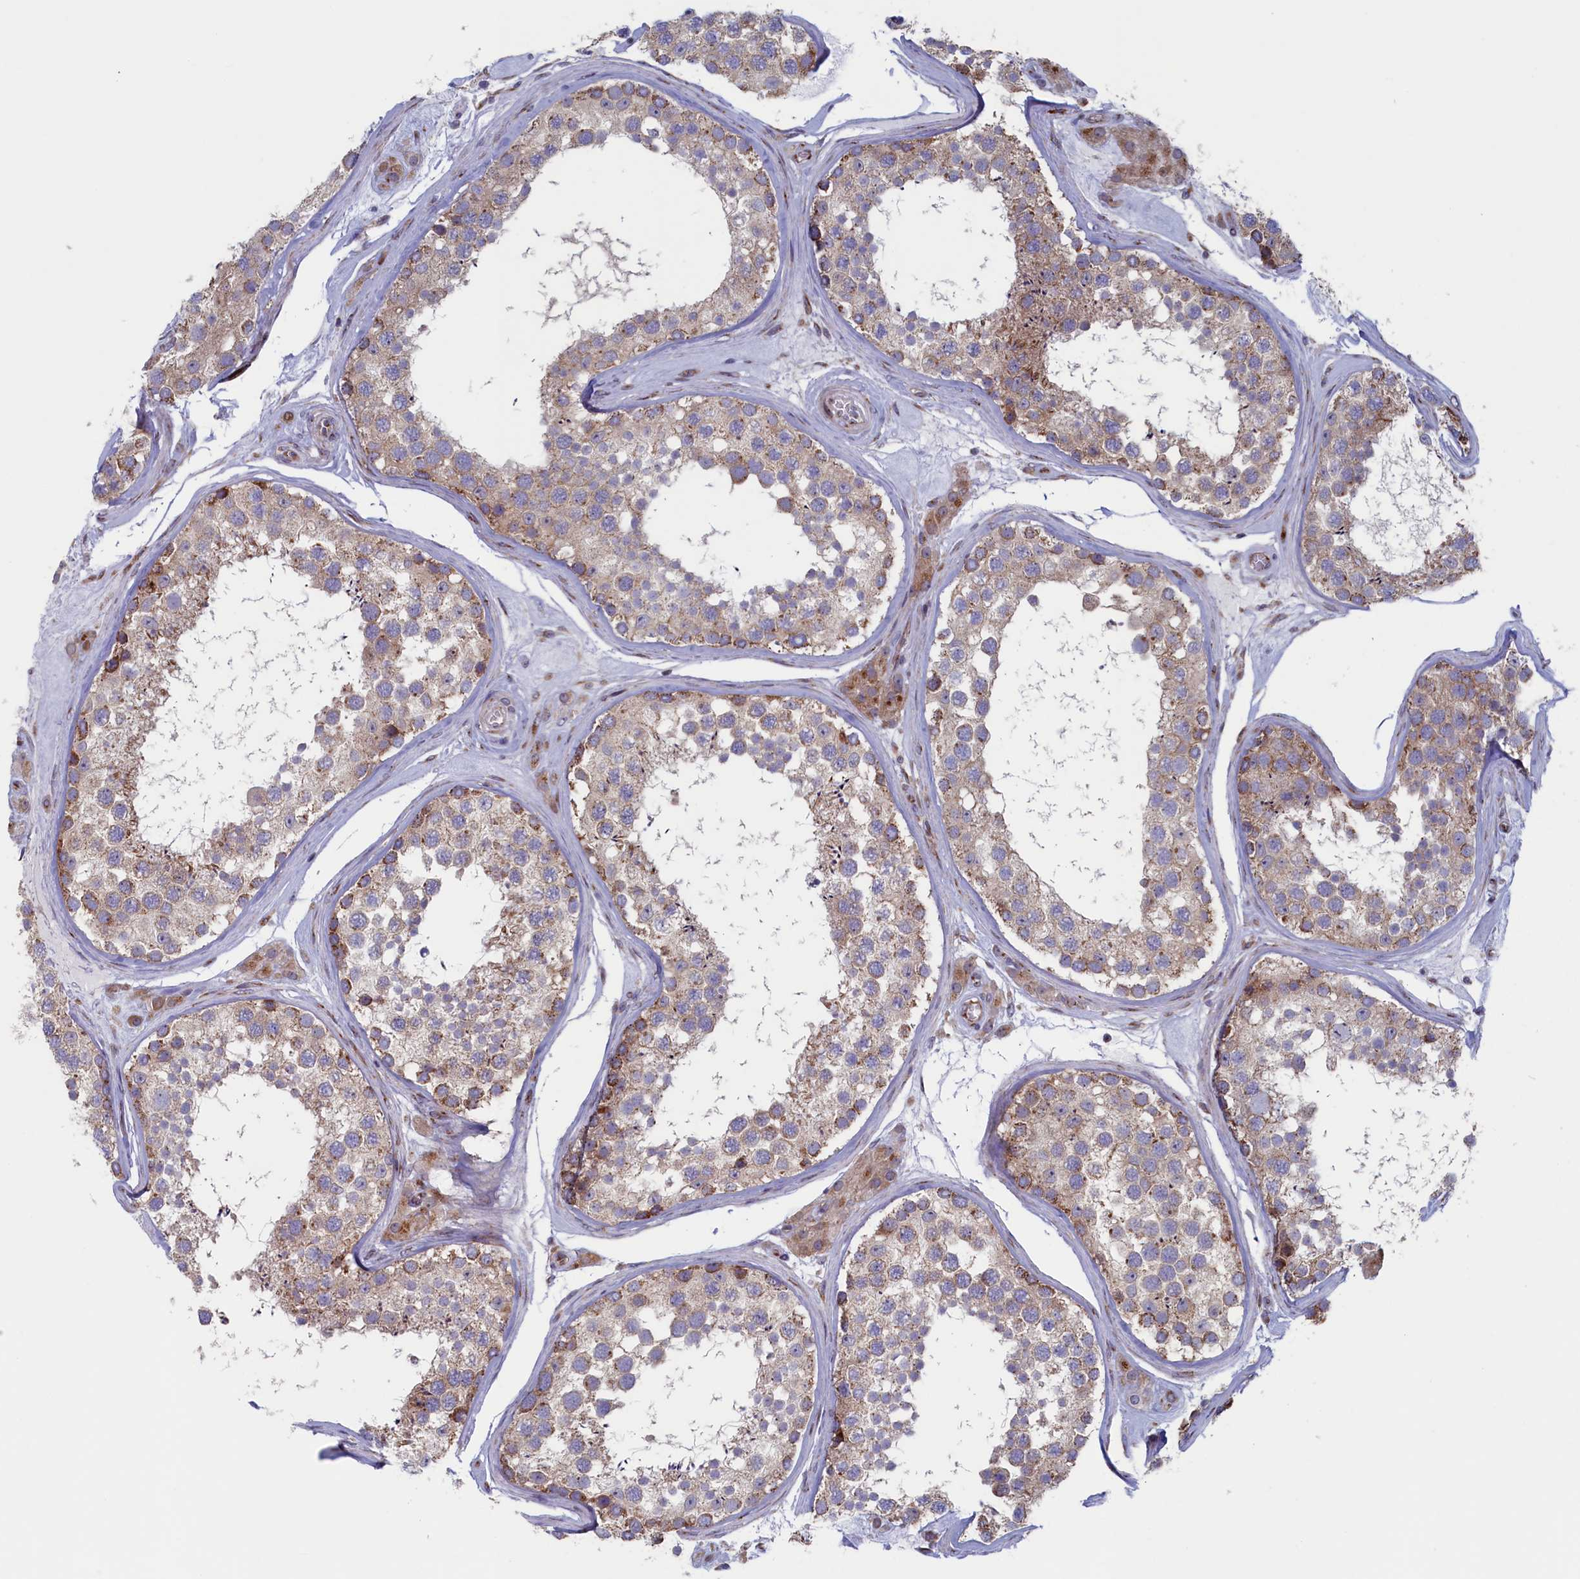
{"staining": {"intensity": "moderate", "quantity": "<25%", "location": "cytoplasmic/membranous"}, "tissue": "testis", "cell_type": "Cells in seminiferous ducts", "image_type": "normal", "snomed": [{"axis": "morphology", "description": "Normal tissue, NOS"}, {"axis": "topography", "description": "Testis"}], "caption": "IHC image of normal testis: testis stained using IHC exhibits low levels of moderate protein expression localized specifically in the cytoplasmic/membranous of cells in seminiferous ducts, appearing as a cytoplasmic/membranous brown color.", "gene": "MTFMT", "patient": {"sex": "male", "age": 46}}